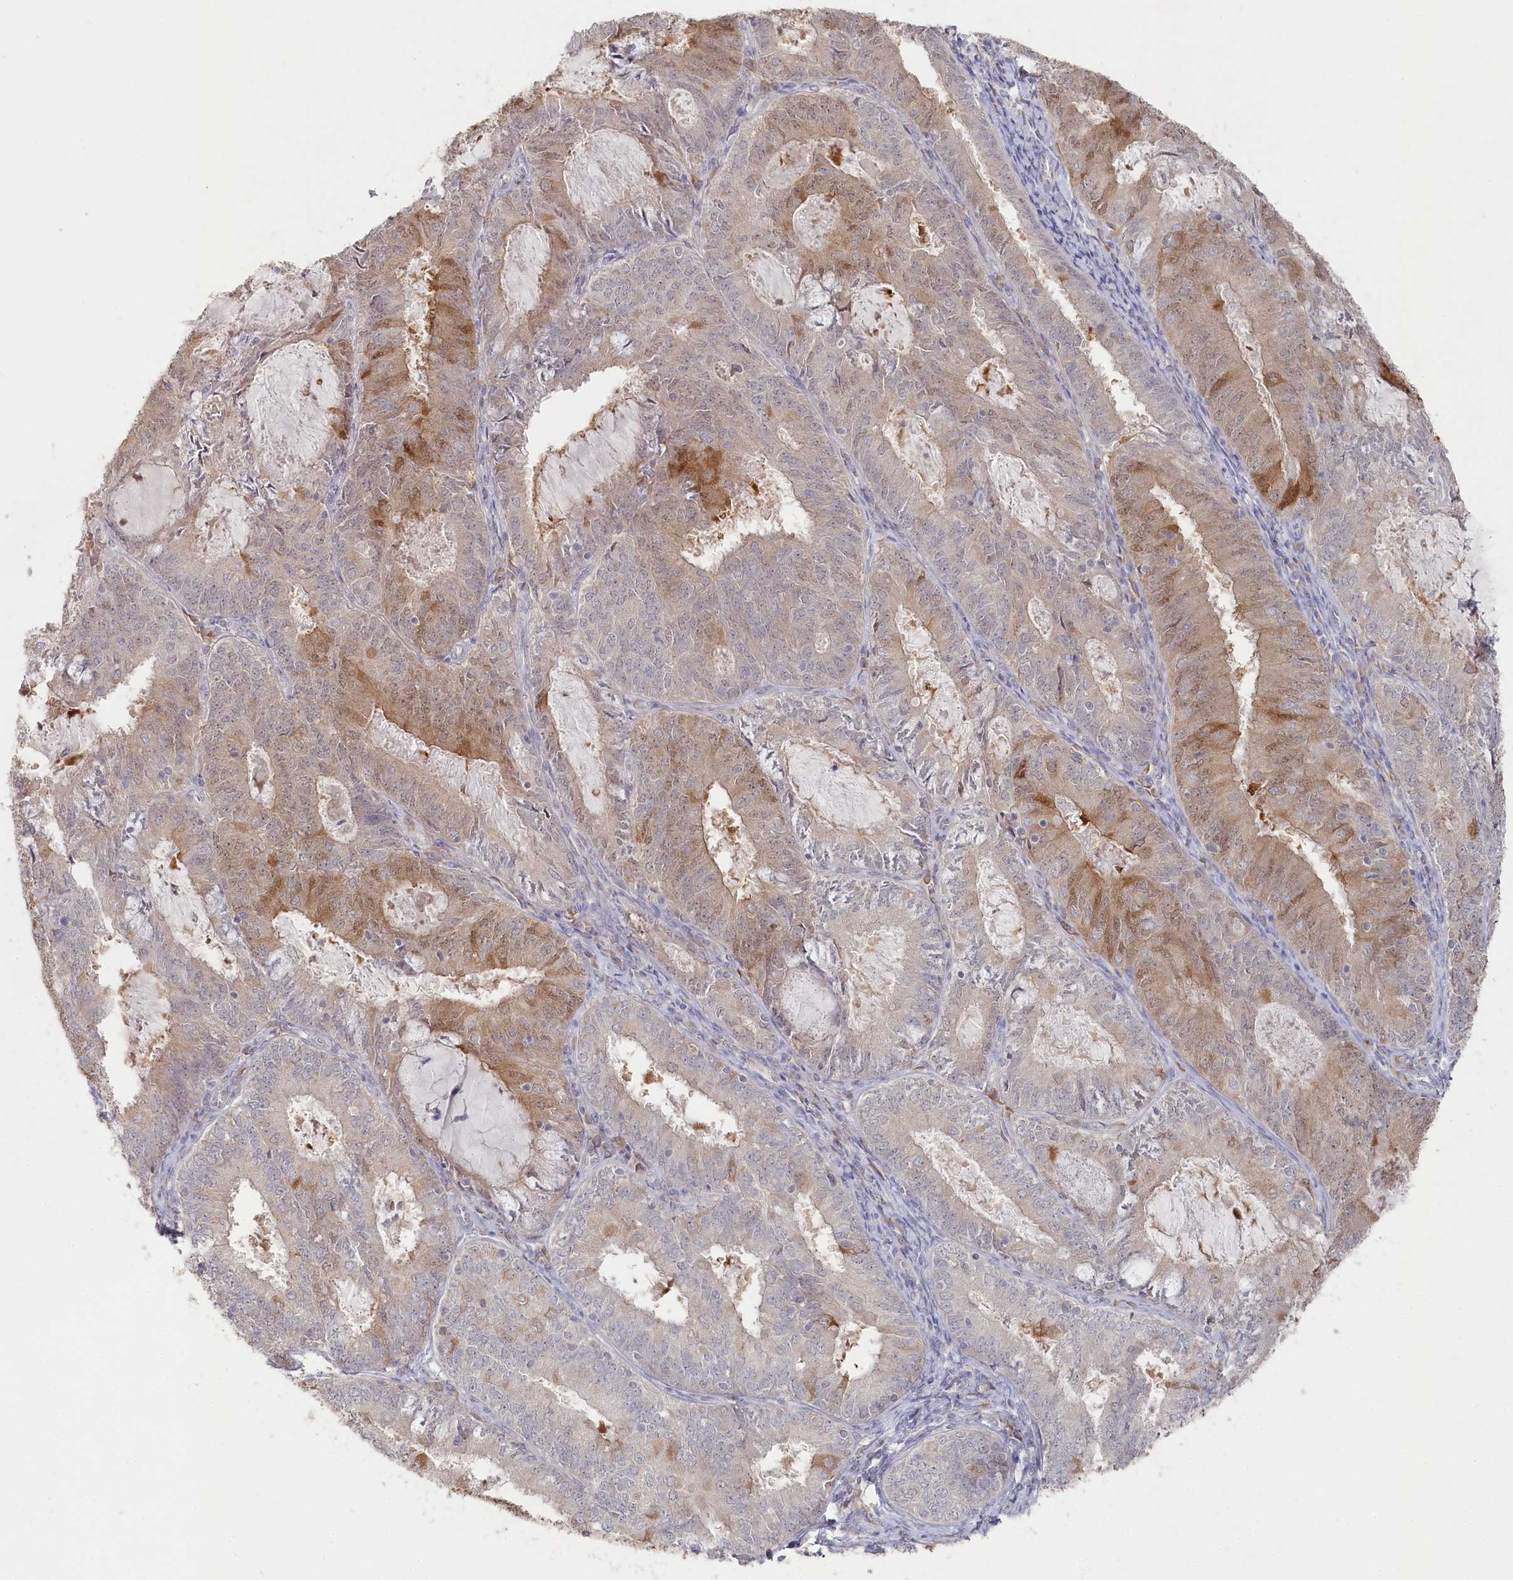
{"staining": {"intensity": "strong", "quantity": "<25%", "location": "cytoplasmic/membranous"}, "tissue": "endometrial cancer", "cell_type": "Tumor cells", "image_type": "cancer", "snomed": [{"axis": "morphology", "description": "Adenocarcinoma, NOS"}, {"axis": "topography", "description": "Endometrium"}], "caption": "Protein staining of adenocarcinoma (endometrial) tissue reveals strong cytoplasmic/membranous staining in about <25% of tumor cells.", "gene": "TGFBRAP1", "patient": {"sex": "female", "age": 57}}